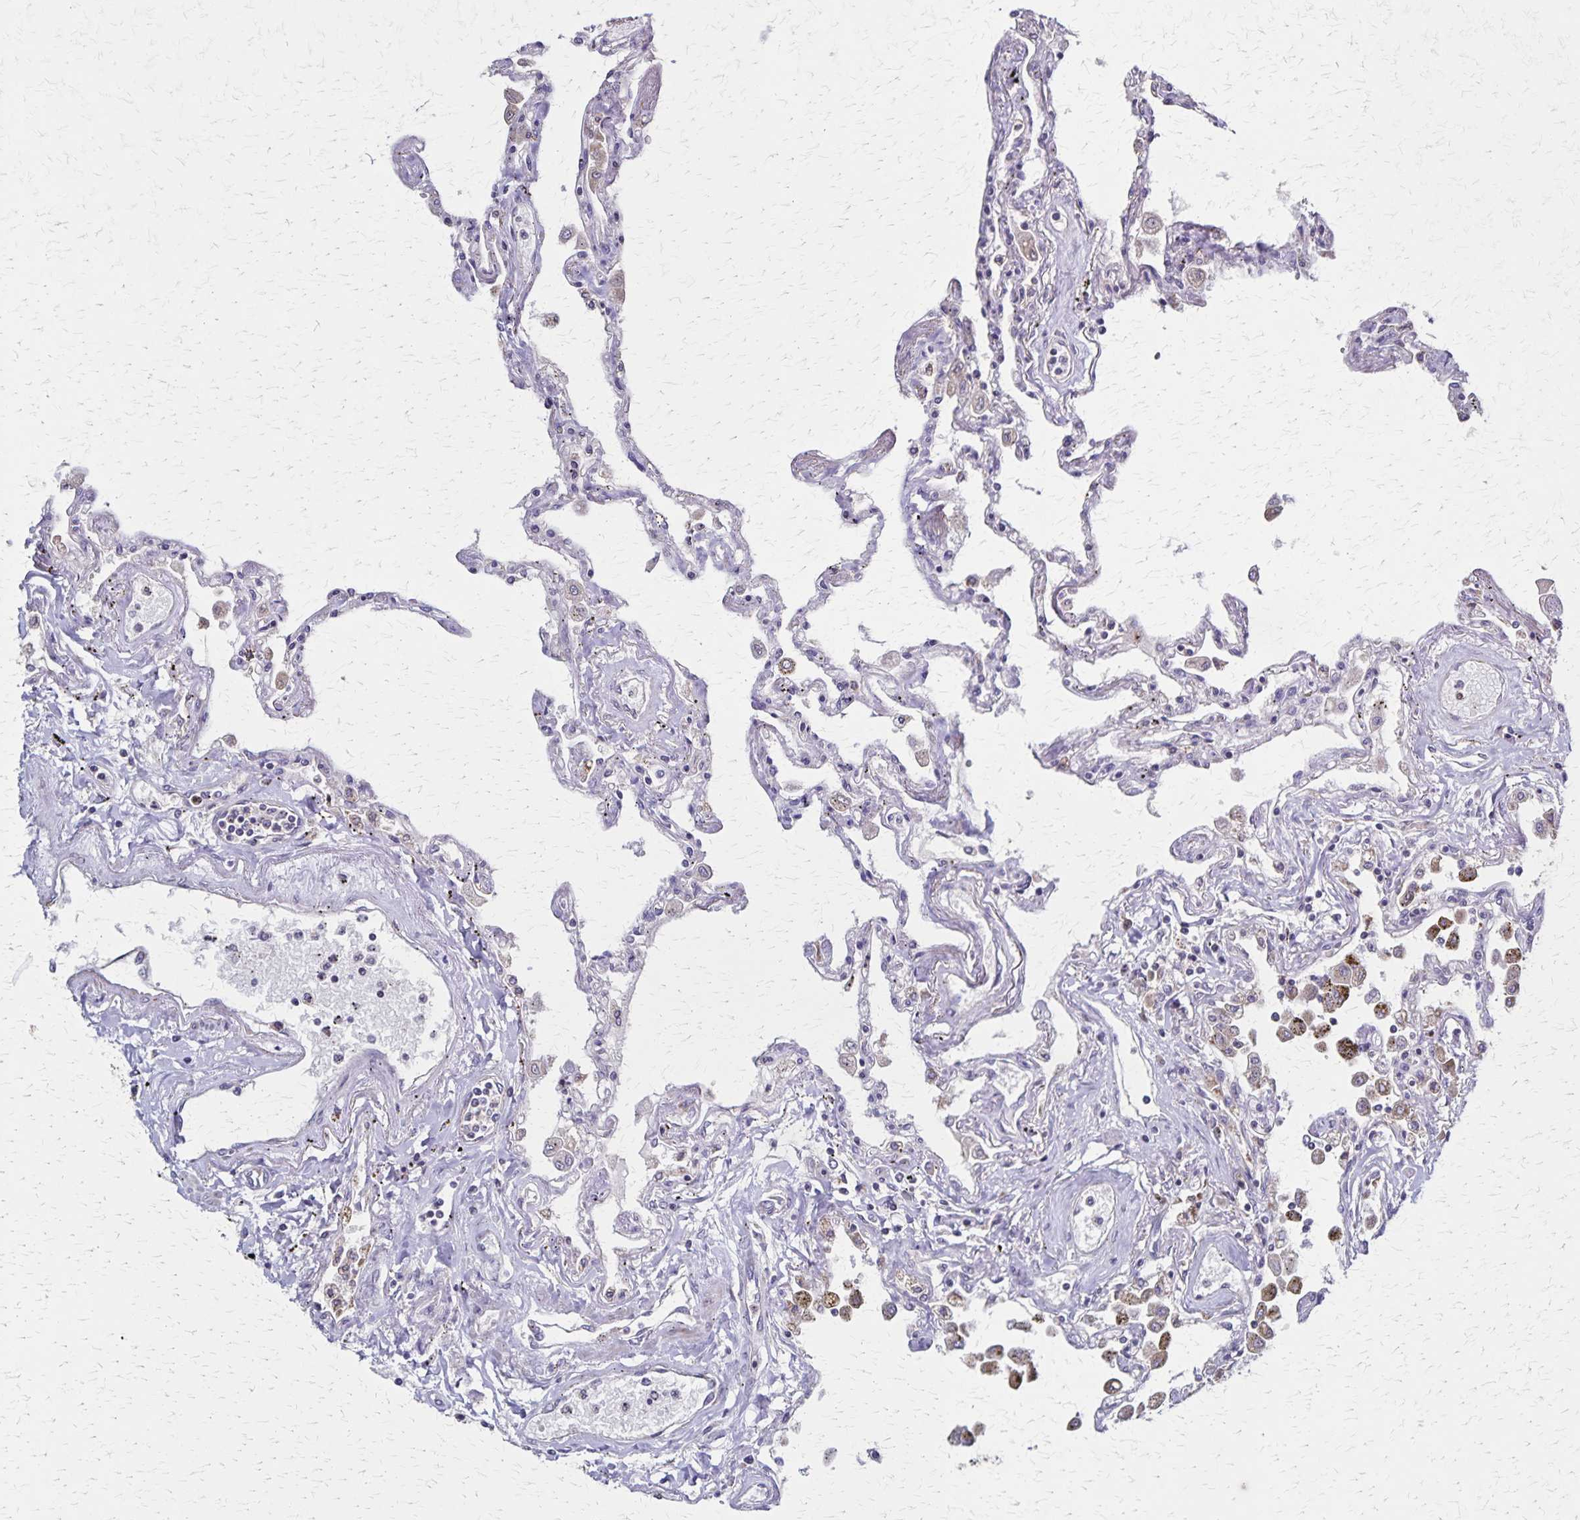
{"staining": {"intensity": "strong", "quantity": "<25%", "location": "cytoplasmic/membranous"}, "tissue": "lung", "cell_type": "Alveolar cells", "image_type": "normal", "snomed": [{"axis": "morphology", "description": "Normal tissue, NOS"}, {"axis": "morphology", "description": "Adenocarcinoma, NOS"}, {"axis": "topography", "description": "Cartilage tissue"}, {"axis": "topography", "description": "Lung"}], "caption": "The histopathology image exhibits staining of unremarkable lung, revealing strong cytoplasmic/membranous protein staining (brown color) within alveolar cells.", "gene": "NFS1", "patient": {"sex": "female", "age": 67}}